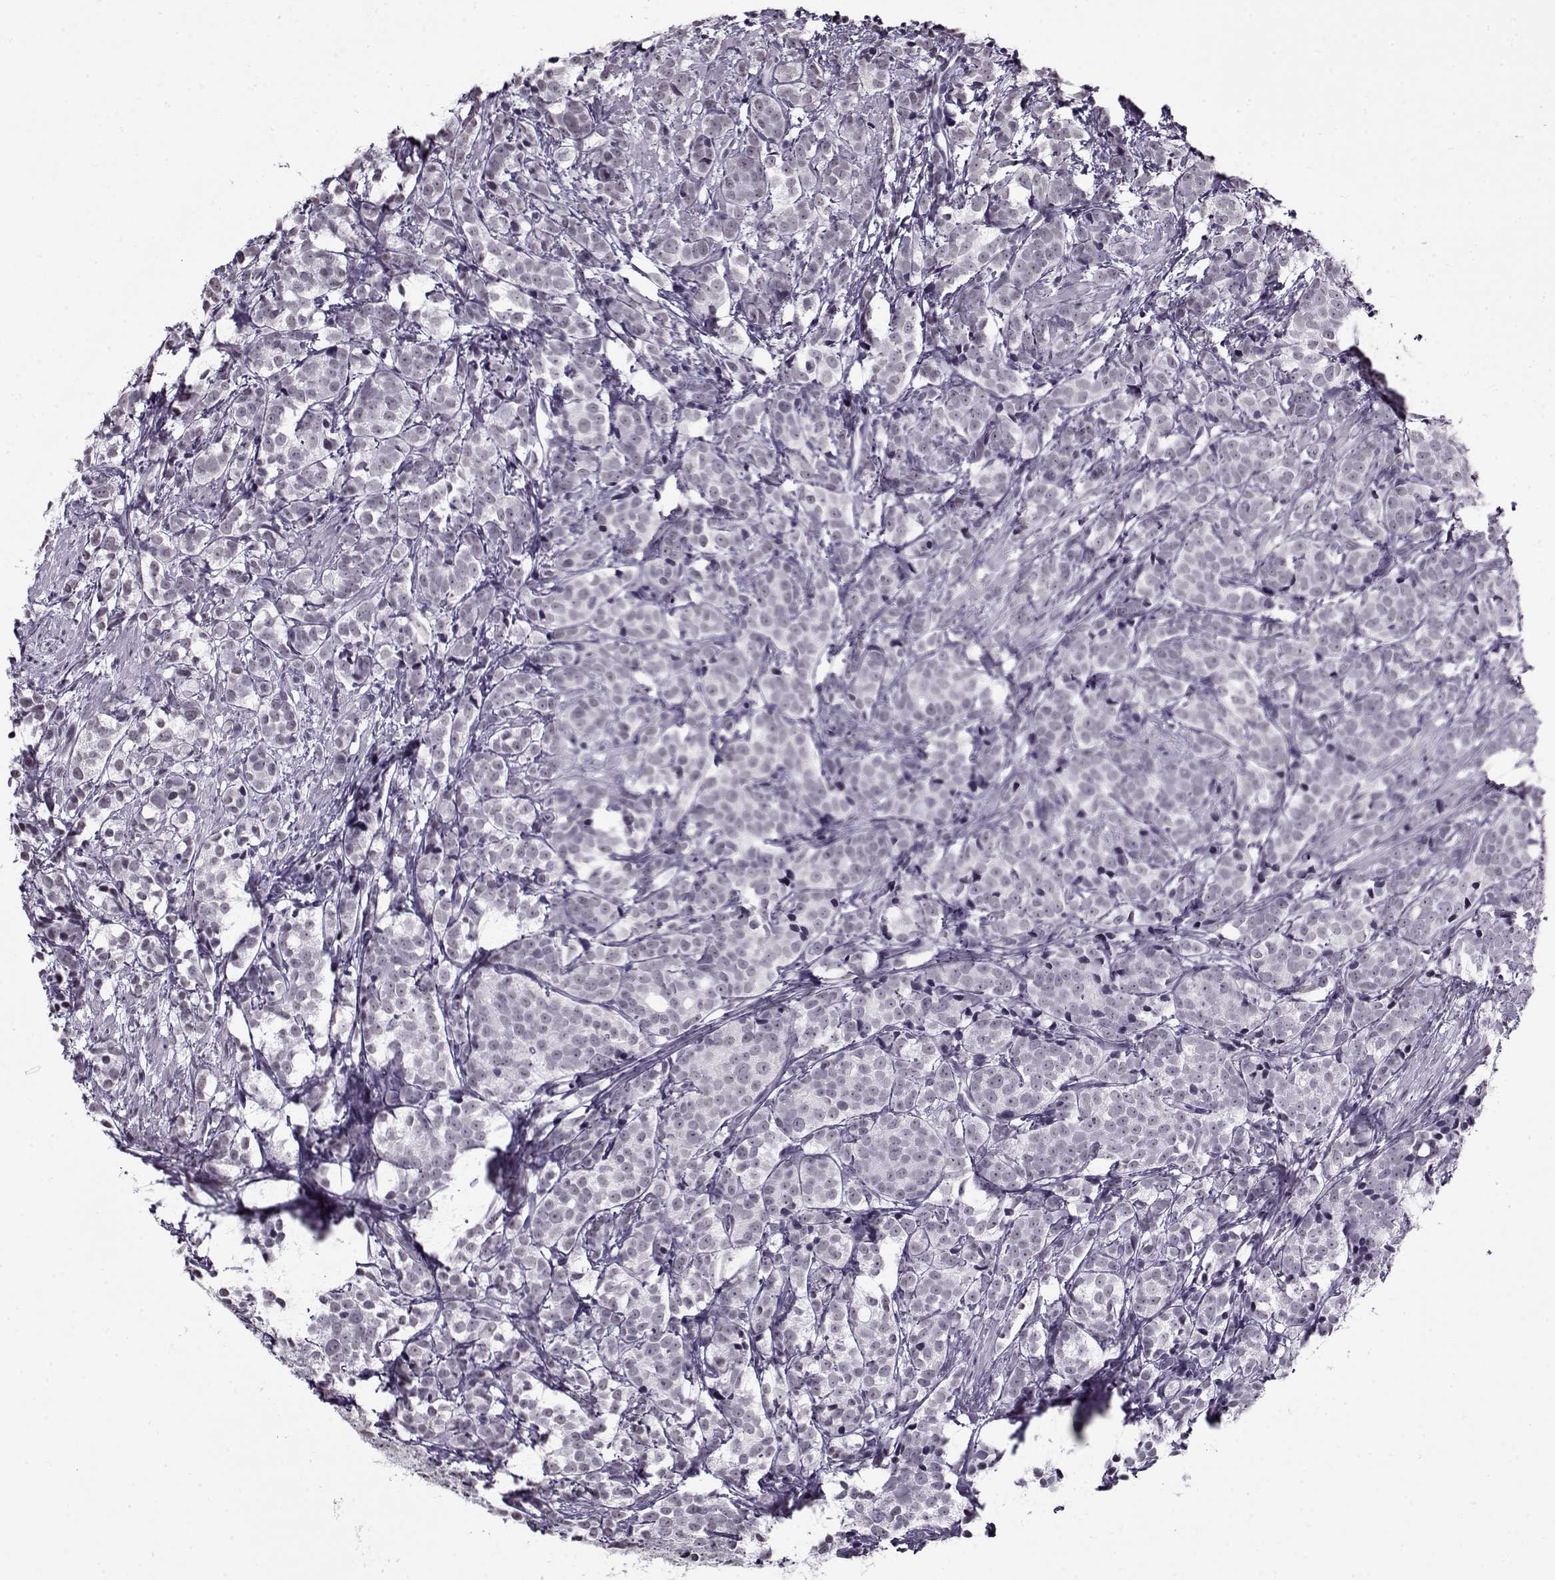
{"staining": {"intensity": "negative", "quantity": "none", "location": "none"}, "tissue": "prostate cancer", "cell_type": "Tumor cells", "image_type": "cancer", "snomed": [{"axis": "morphology", "description": "Adenocarcinoma, High grade"}, {"axis": "topography", "description": "Prostate"}], "caption": "The immunohistochemistry histopathology image has no significant expression in tumor cells of adenocarcinoma (high-grade) (prostate) tissue. (DAB IHC, high magnification).", "gene": "PRMT8", "patient": {"sex": "male", "age": 53}}